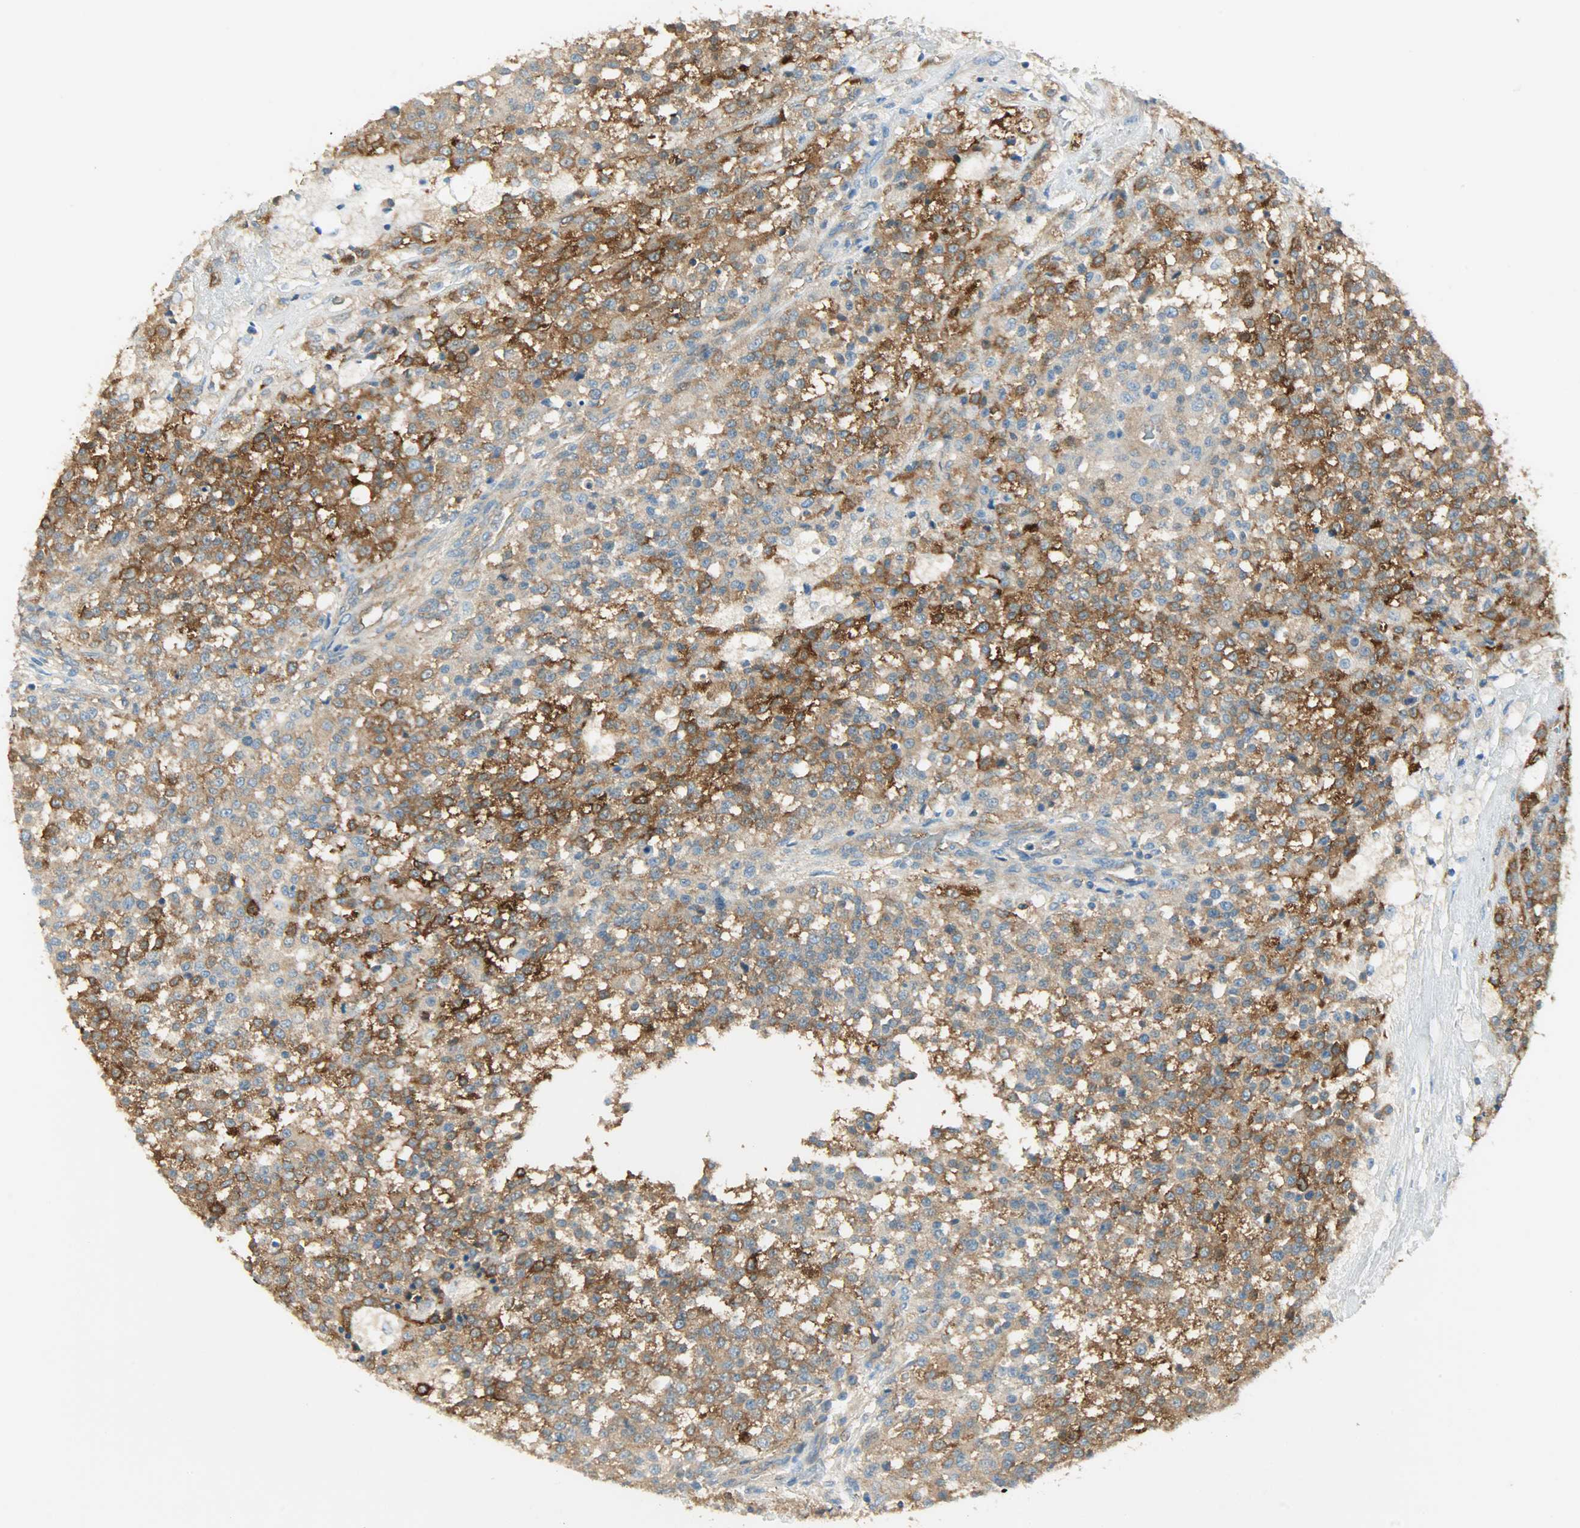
{"staining": {"intensity": "strong", "quantity": ">75%", "location": "cytoplasmic/membranous"}, "tissue": "testis cancer", "cell_type": "Tumor cells", "image_type": "cancer", "snomed": [{"axis": "morphology", "description": "Seminoma, NOS"}, {"axis": "topography", "description": "Testis"}], "caption": "Human seminoma (testis) stained with a protein marker demonstrates strong staining in tumor cells.", "gene": "TSC22D2", "patient": {"sex": "male", "age": 59}}